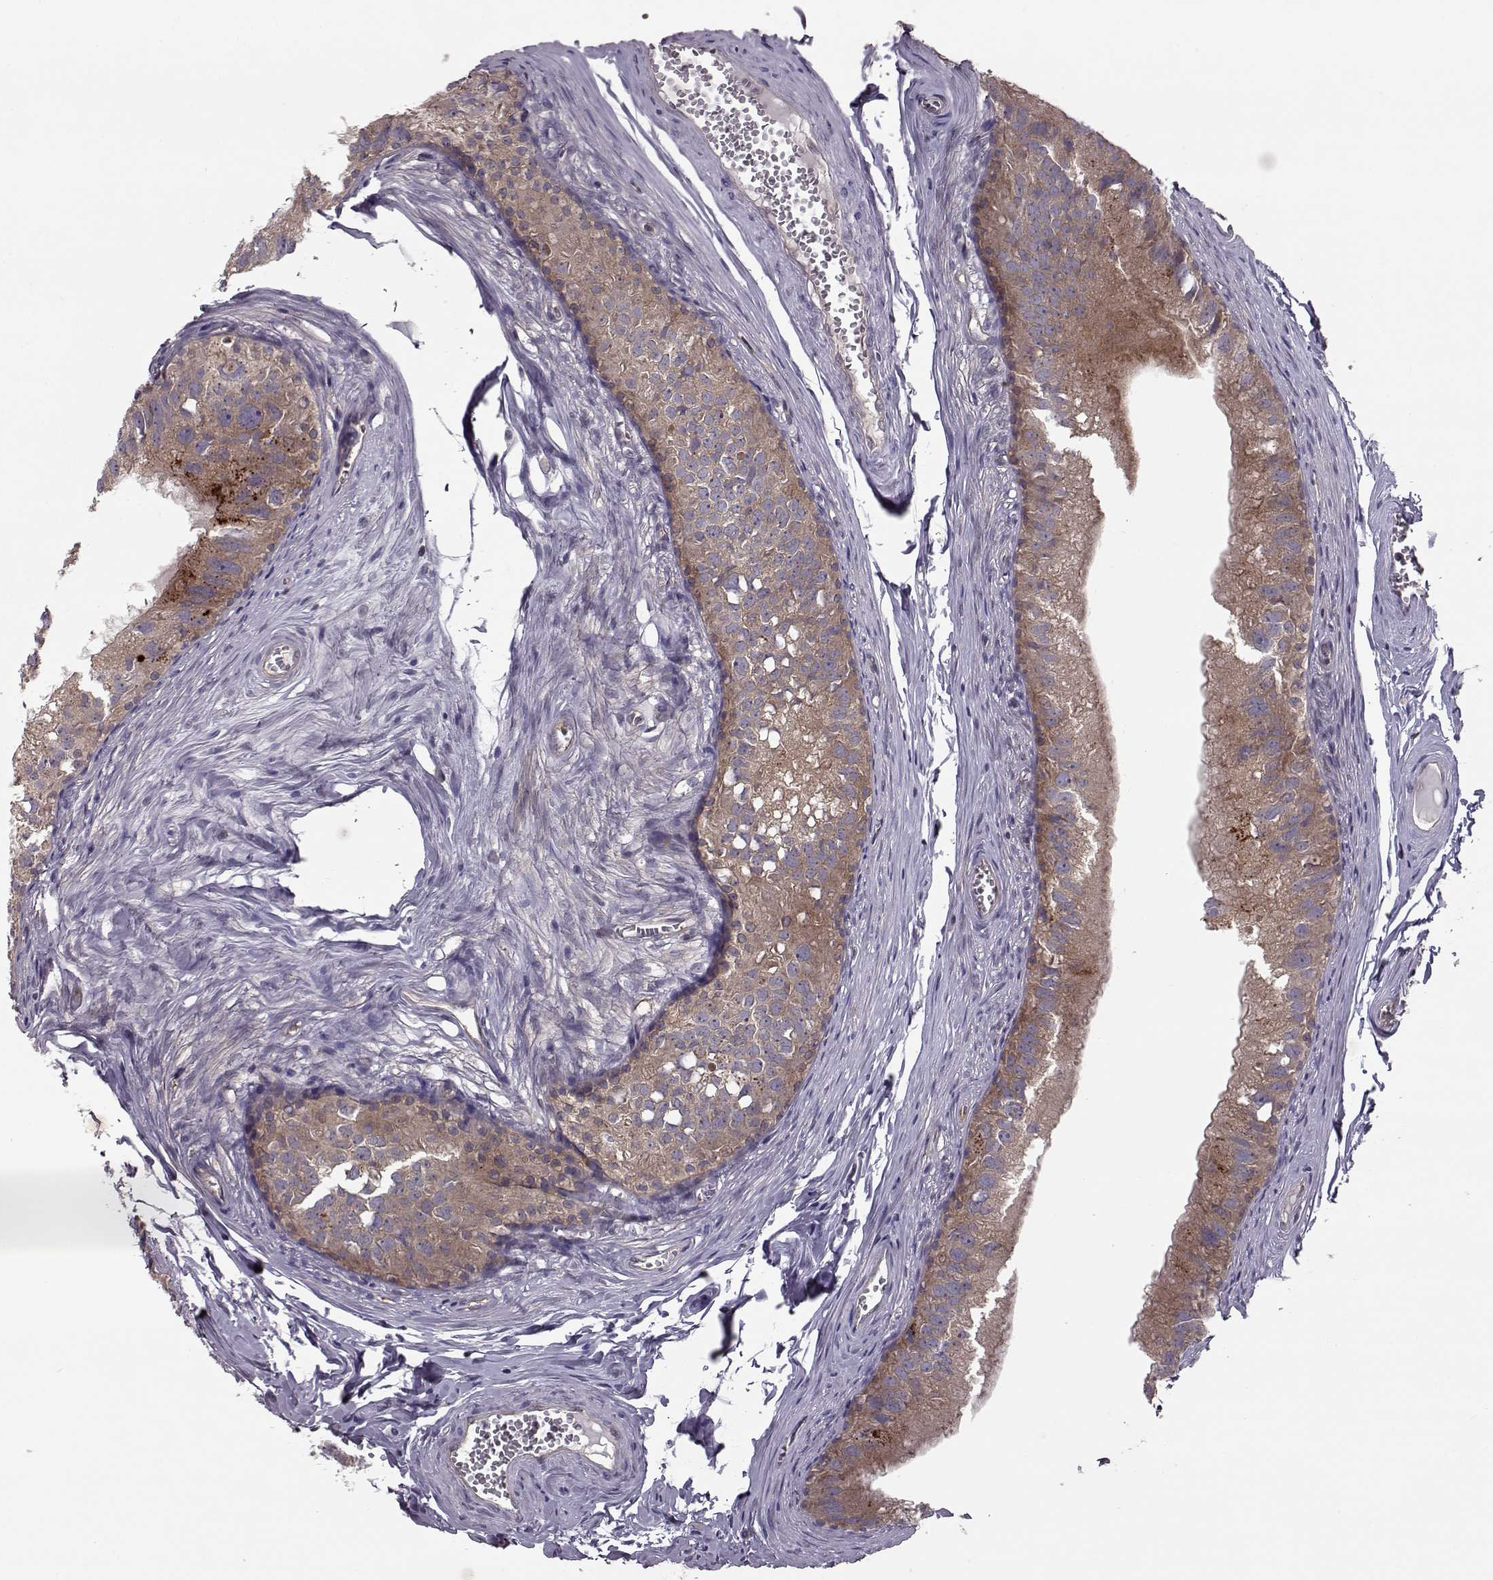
{"staining": {"intensity": "moderate", "quantity": "25%-75%", "location": "cytoplasmic/membranous"}, "tissue": "epididymis", "cell_type": "Glandular cells", "image_type": "normal", "snomed": [{"axis": "morphology", "description": "Normal tissue, NOS"}, {"axis": "topography", "description": "Epididymis"}], "caption": "Unremarkable epididymis demonstrates moderate cytoplasmic/membranous staining in about 25%-75% of glandular cells The protein is stained brown, and the nuclei are stained in blue (DAB IHC with brightfield microscopy, high magnification)..", "gene": "RANBP1", "patient": {"sex": "male", "age": 45}}